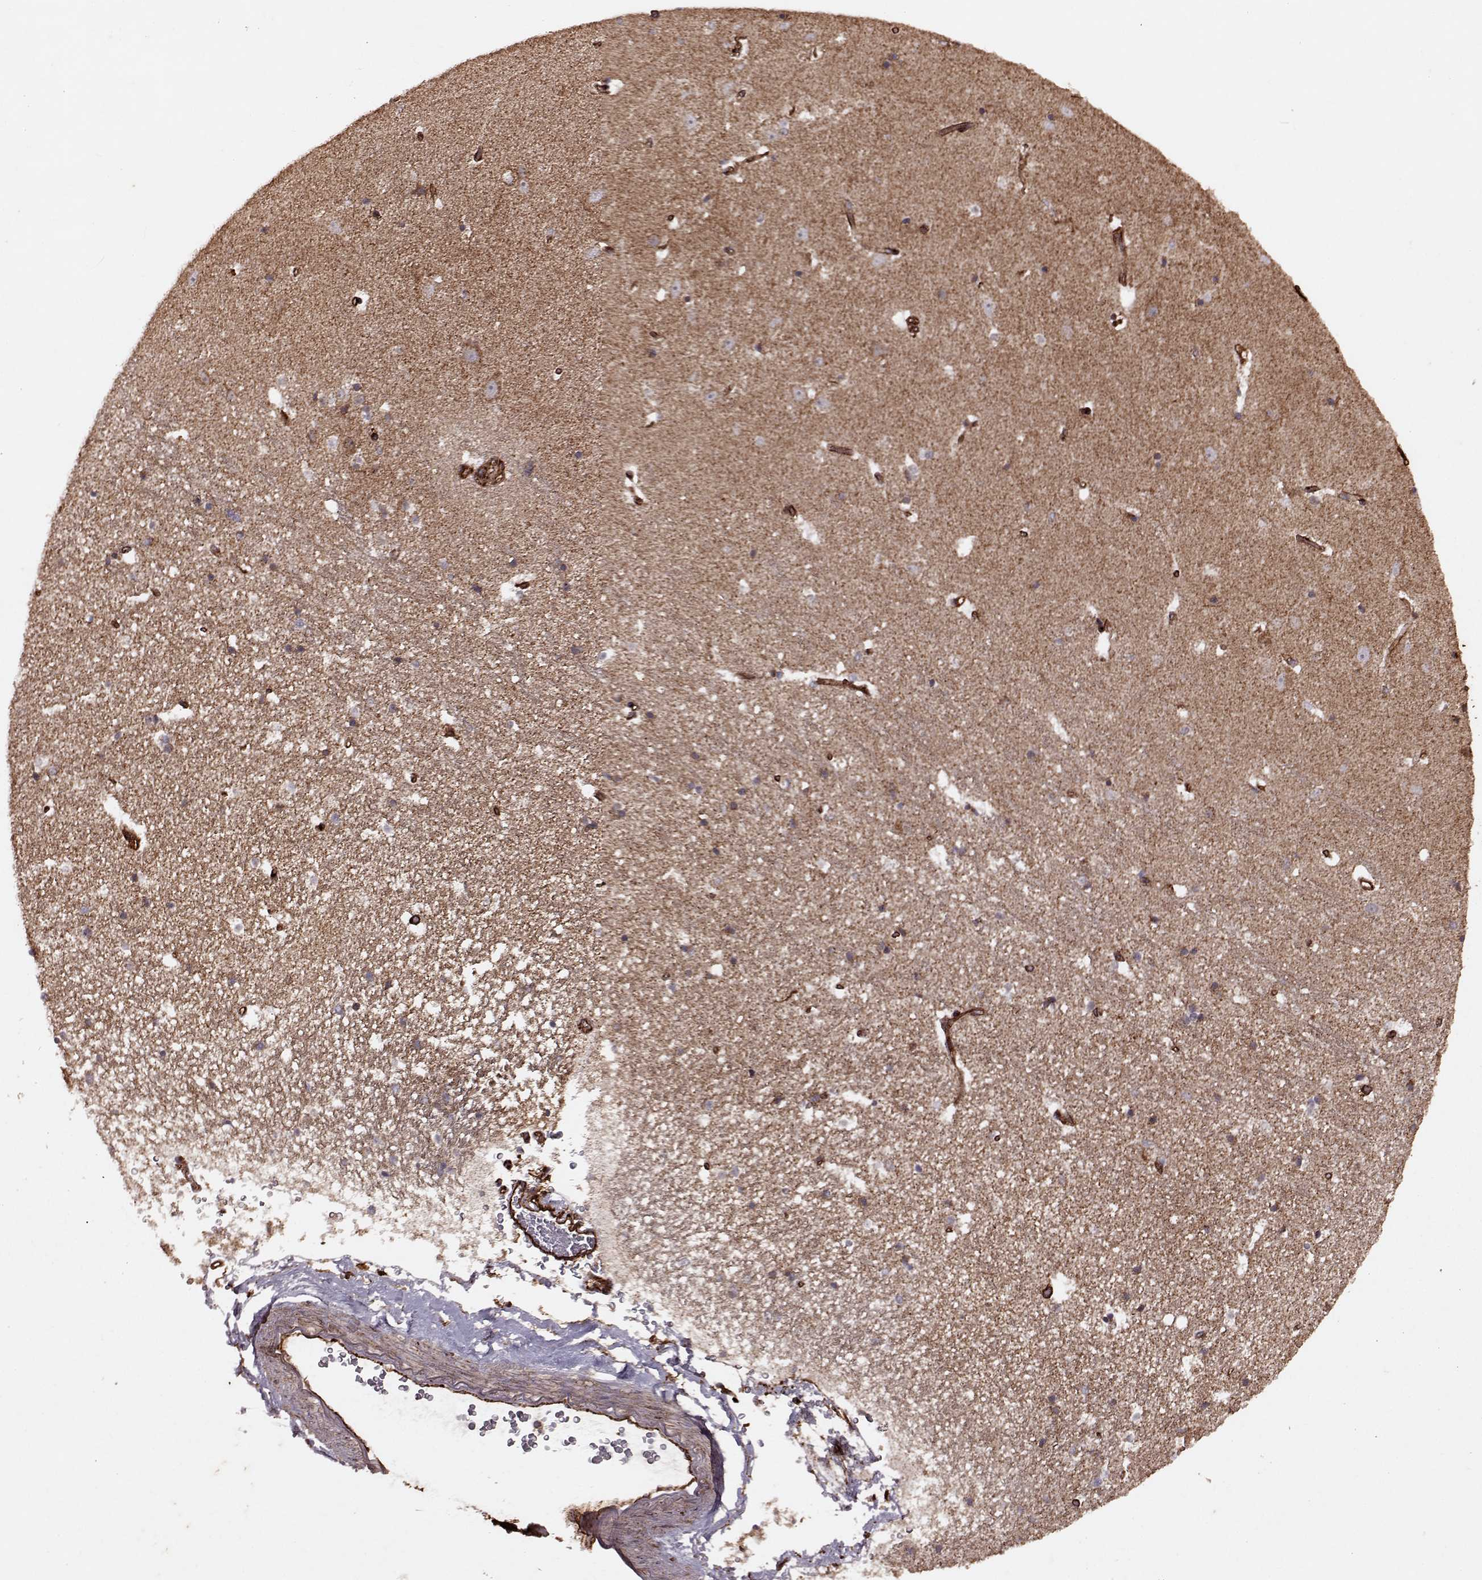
{"staining": {"intensity": "moderate", "quantity": "<25%", "location": "cytoplasmic/membranous"}, "tissue": "hippocampus", "cell_type": "Glial cells", "image_type": "normal", "snomed": [{"axis": "morphology", "description": "Normal tissue, NOS"}, {"axis": "topography", "description": "Hippocampus"}], "caption": "Immunohistochemical staining of normal human hippocampus shows <25% levels of moderate cytoplasmic/membranous protein expression in about <25% of glial cells. The protein is shown in brown color, while the nuclei are stained blue.", "gene": "ENSG00000285130", "patient": {"sex": "male", "age": 44}}